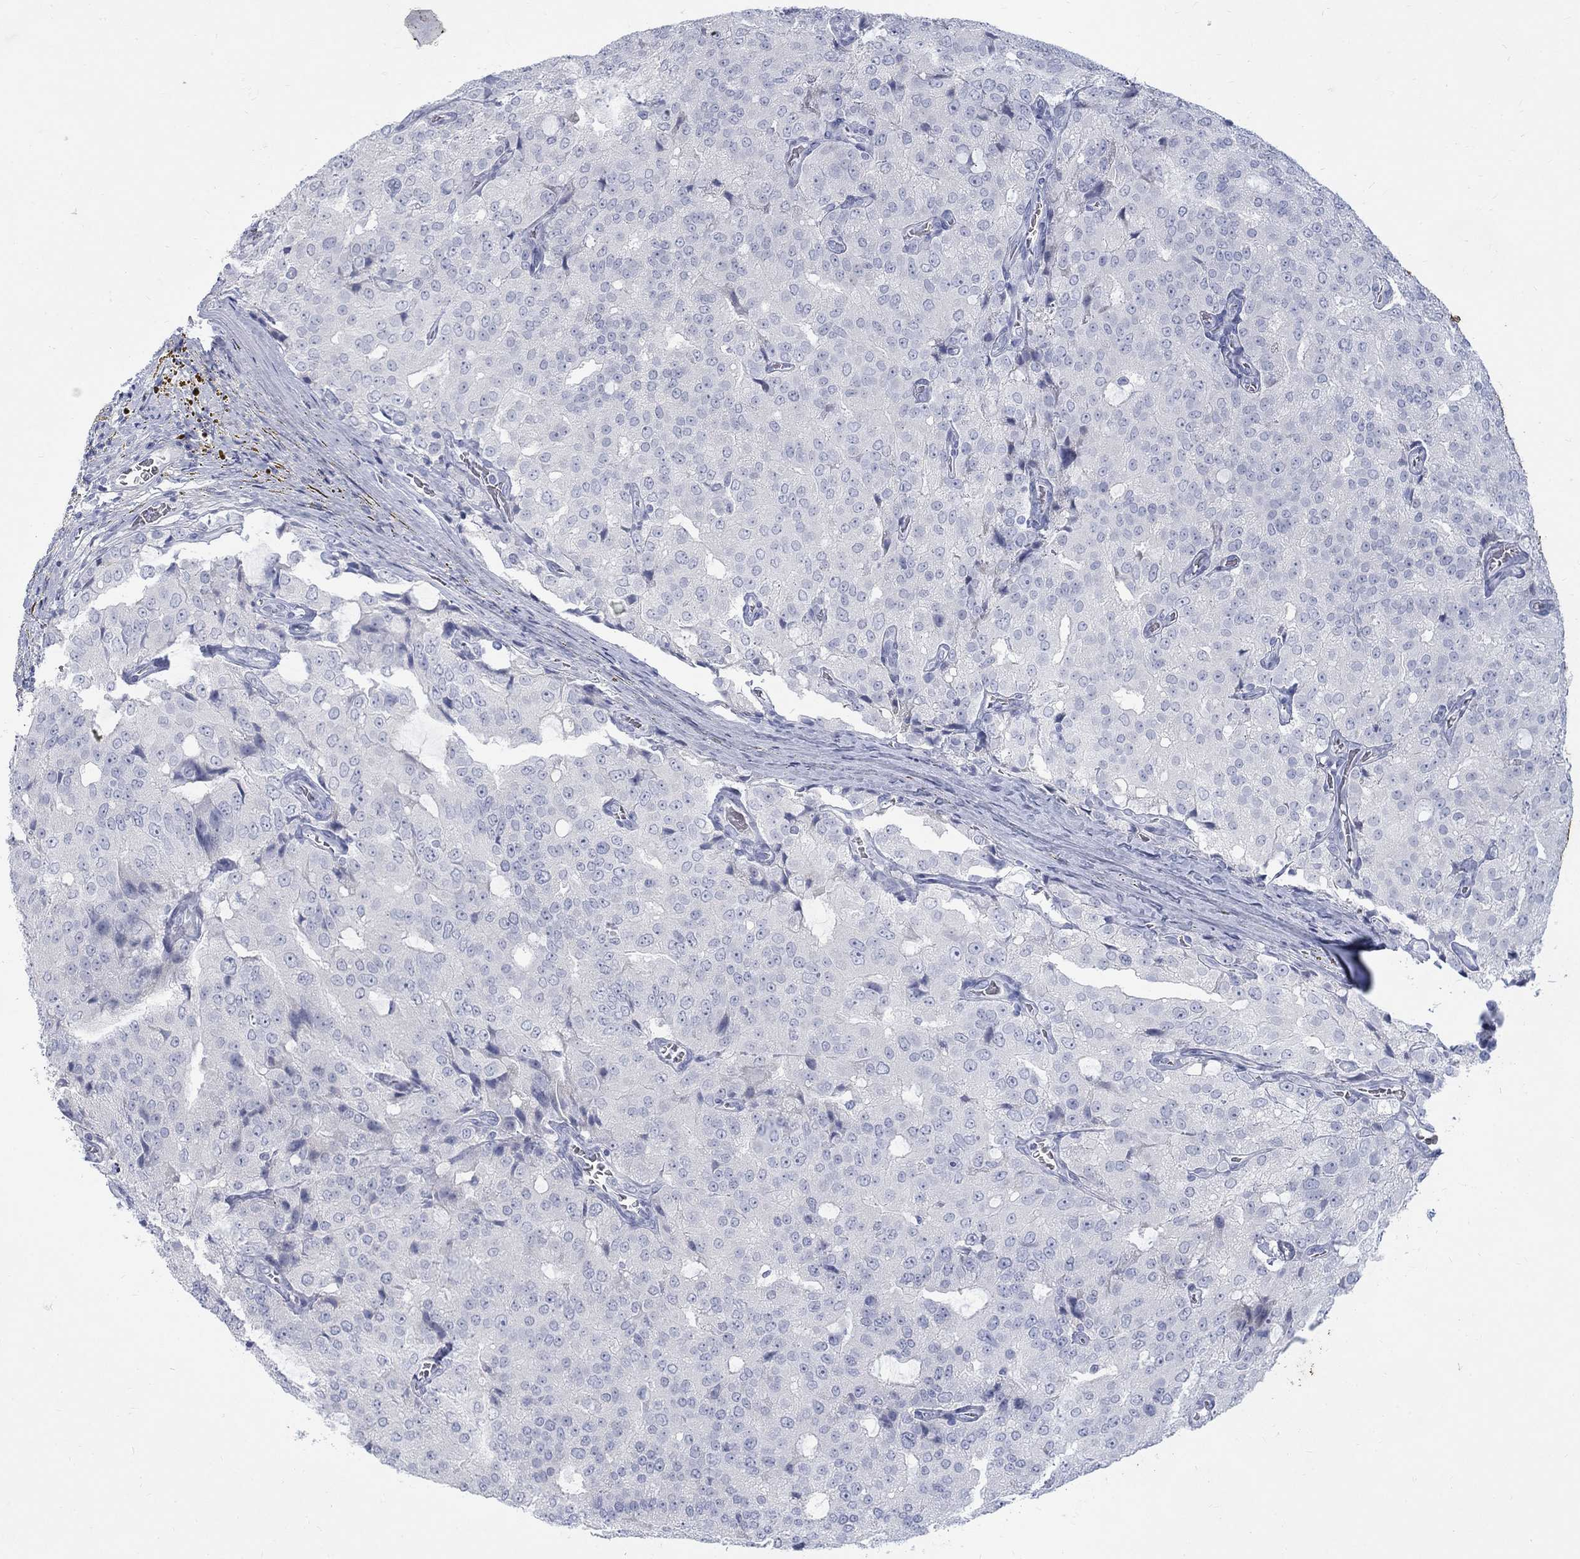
{"staining": {"intensity": "negative", "quantity": "none", "location": "none"}, "tissue": "prostate cancer", "cell_type": "Tumor cells", "image_type": "cancer", "snomed": [{"axis": "morphology", "description": "Adenocarcinoma, NOS"}, {"axis": "topography", "description": "Prostate and seminal vesicle, NOS"}, {"axis": "topography", "description": "Prostate"}], "caption": "Immunohistochemistry photomicrograph of prostate cancer (adenocarcinoma) stained for a protein (brown), which demonstrates no expression in tumor cells.", "gene": "RFTN2", "patient": {"sex": "male", "age": 67}}